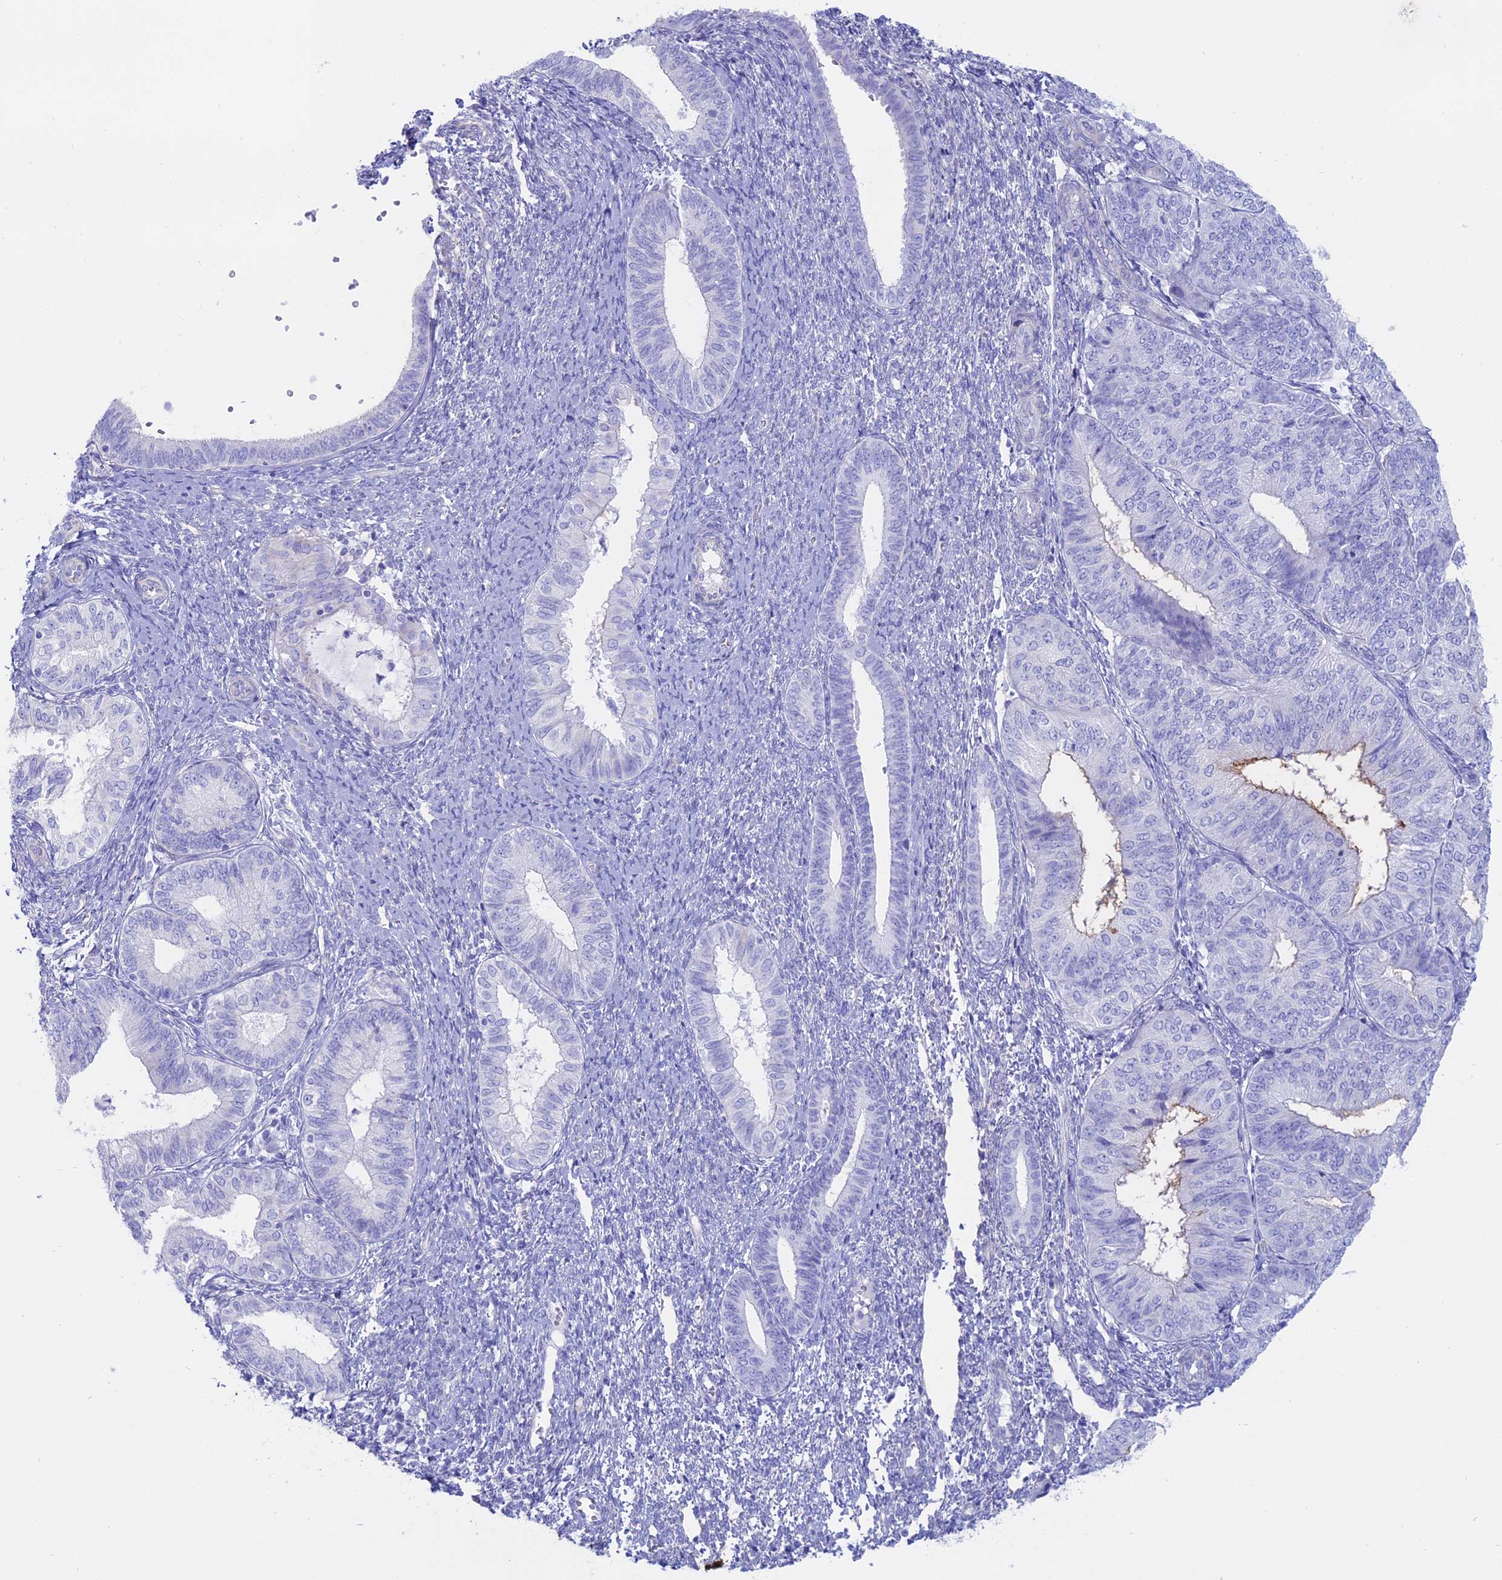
{"staining": {"intensity": "moderate", "quantity": "<25%", "location": "cytoplasmic/membranous"}, "tissue": "endometrial cancer", "cell_type": "Tumor cells", "image_type": "cancer", "snomed": [{"axis": "morphology", "description": "Adenocarcinoma, NOS"}, {"axis": "topography", "description": "Endometrium"}], "caption": "Endometrial adenocarcinoma stained for a protein shows moderate cytoplasmic/membranous positivity in tumor cells. The protein is shown in brown color, while the nuclei are stained blue.", "gene": "OR2AE1", "patient": {"sex": "female", "age": 58}}